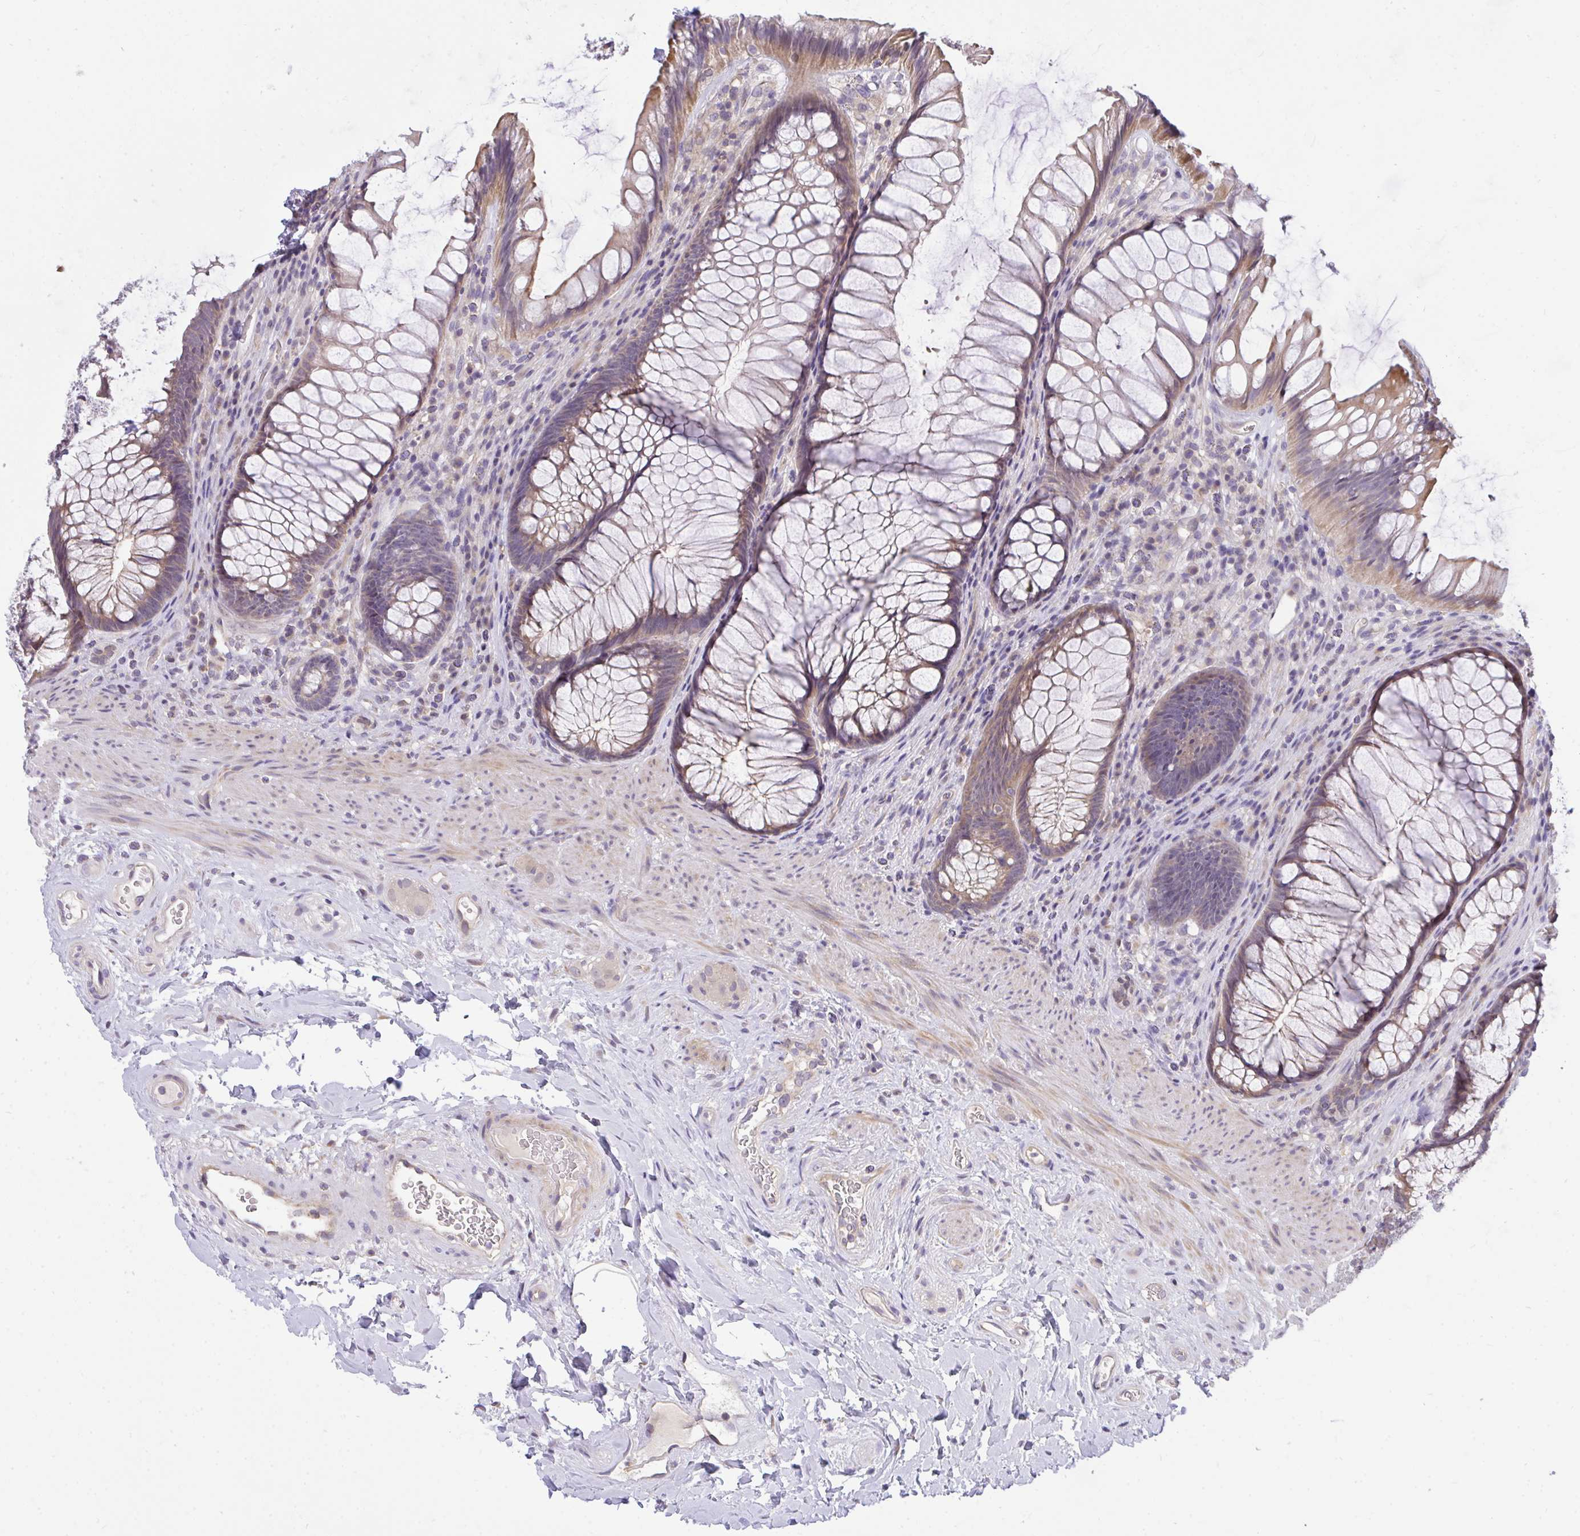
{"staining": {"intensity": "moderate", "quantity": "25%-75%", "location": "cytoplasmic/membranous"}, "tissue": "rectum", "cell_type": "Glandular cells", "image_type": "normal", "snomed": [{"axis": "morphology", "description": "Normal tissue, NOS"}, {"axis": "topography", "description": "Rectum"}], "caption": "Immunohistochemistry (IHC) of normal human rectum displays medium levels of moderate cytoplasmic/membranous staining in about 25%-75% of glandular cells.", "gene": "C19orf54", "patient": {"sex": "male", "age": 53}}